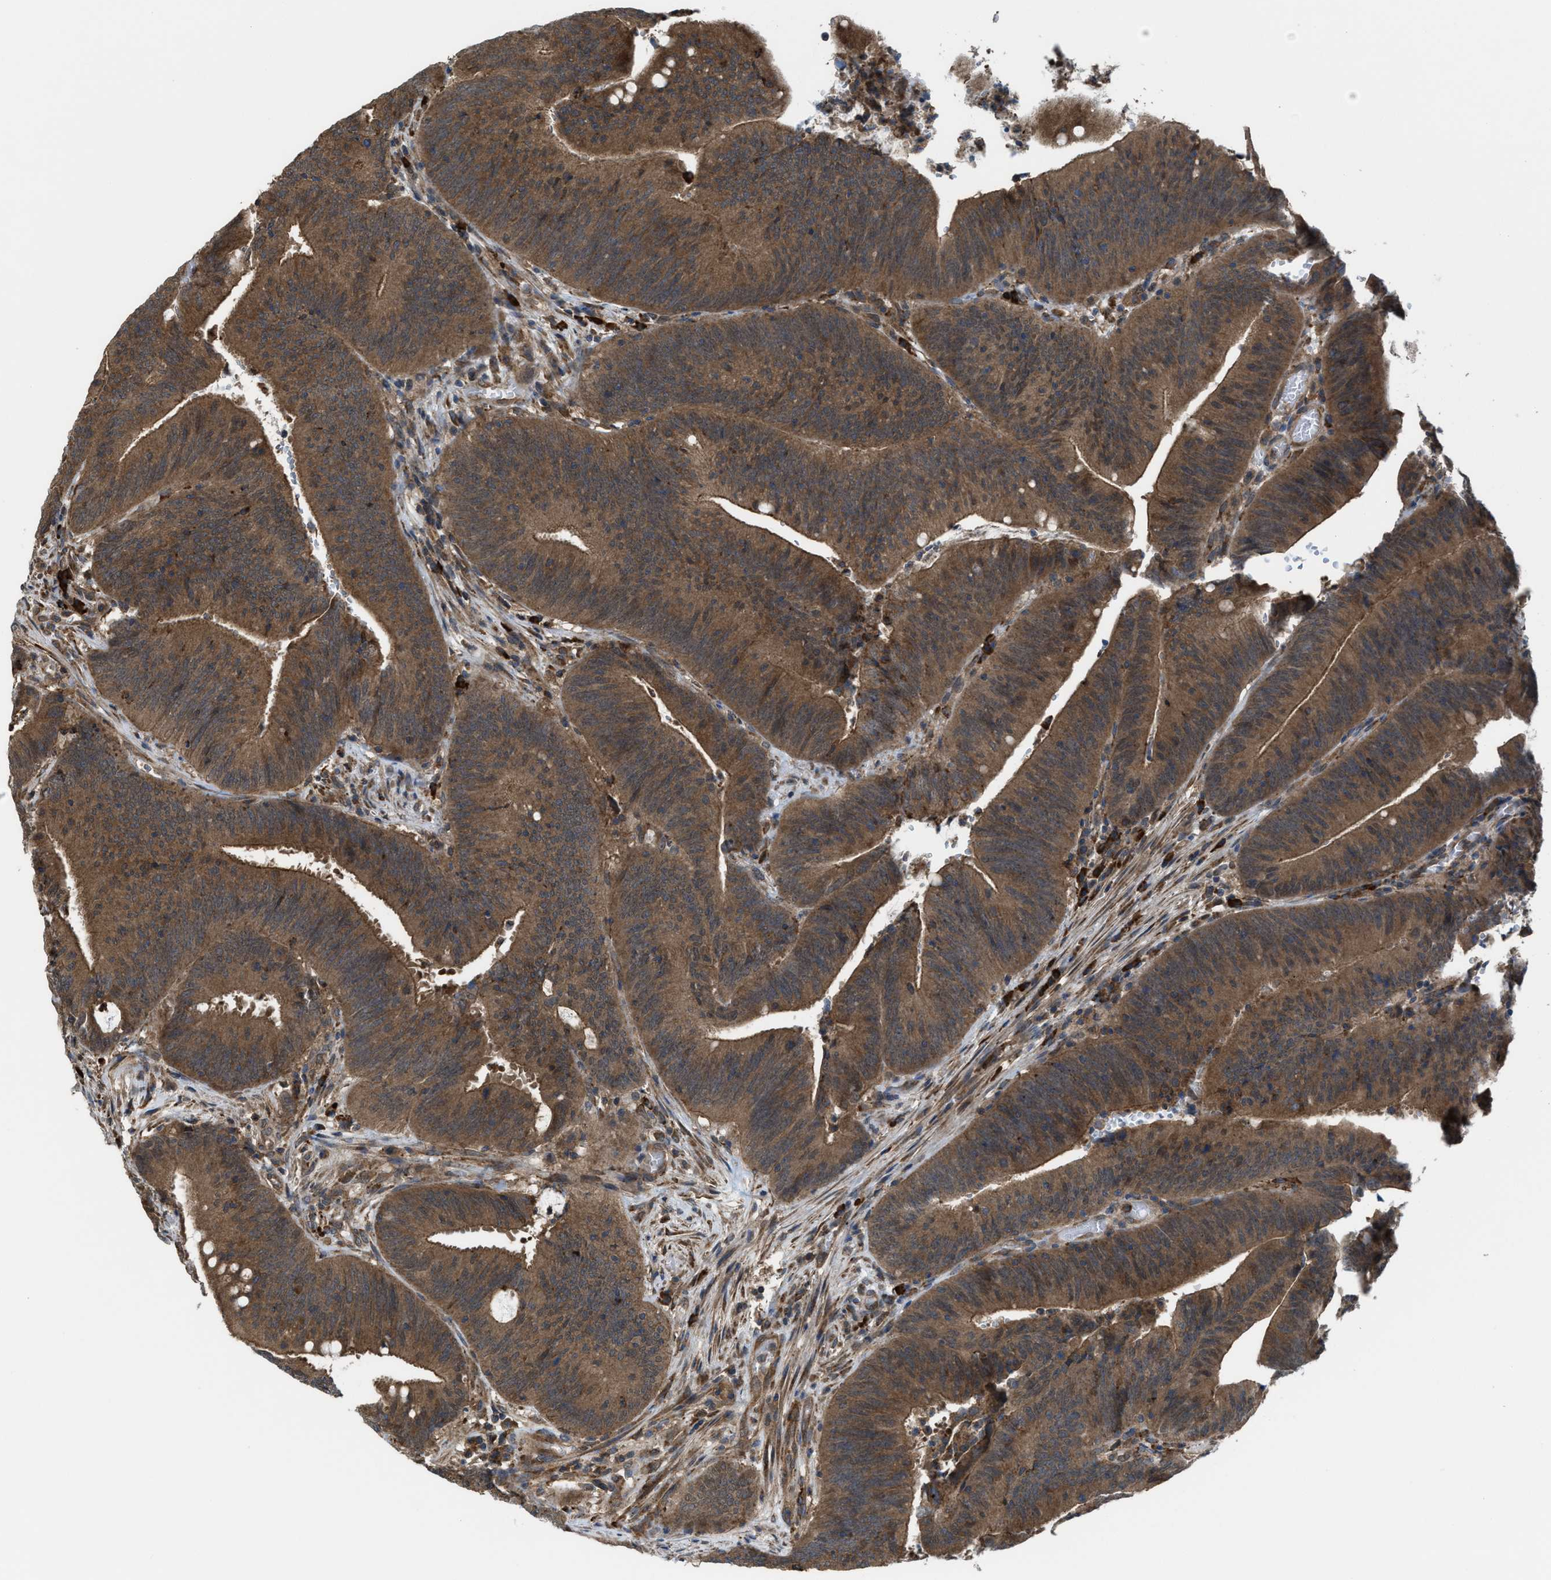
{"staining": {"intensity": "moderate", "quantity": ">75%", "location": "cytoplasmic/membranous"}, "tissue": "colorectal cancer", "cell_type": "Tumor cells", "image_type": "cancer", "snomed": [{"axis": "morphology", "description": "Normal tissue, NOS"}, {"axis": "morphology", "description": "Adenocarcinoma, NOS"}, {"axis": "topography", "description": "Rectum"}], "caption": "Moderate cytoplasmic/membranous positivity is identified in approximately >75% of tumor cells in colorectal cancer.", "gene": "PLAA", "patient": {"sex": "female", "age": 66}}